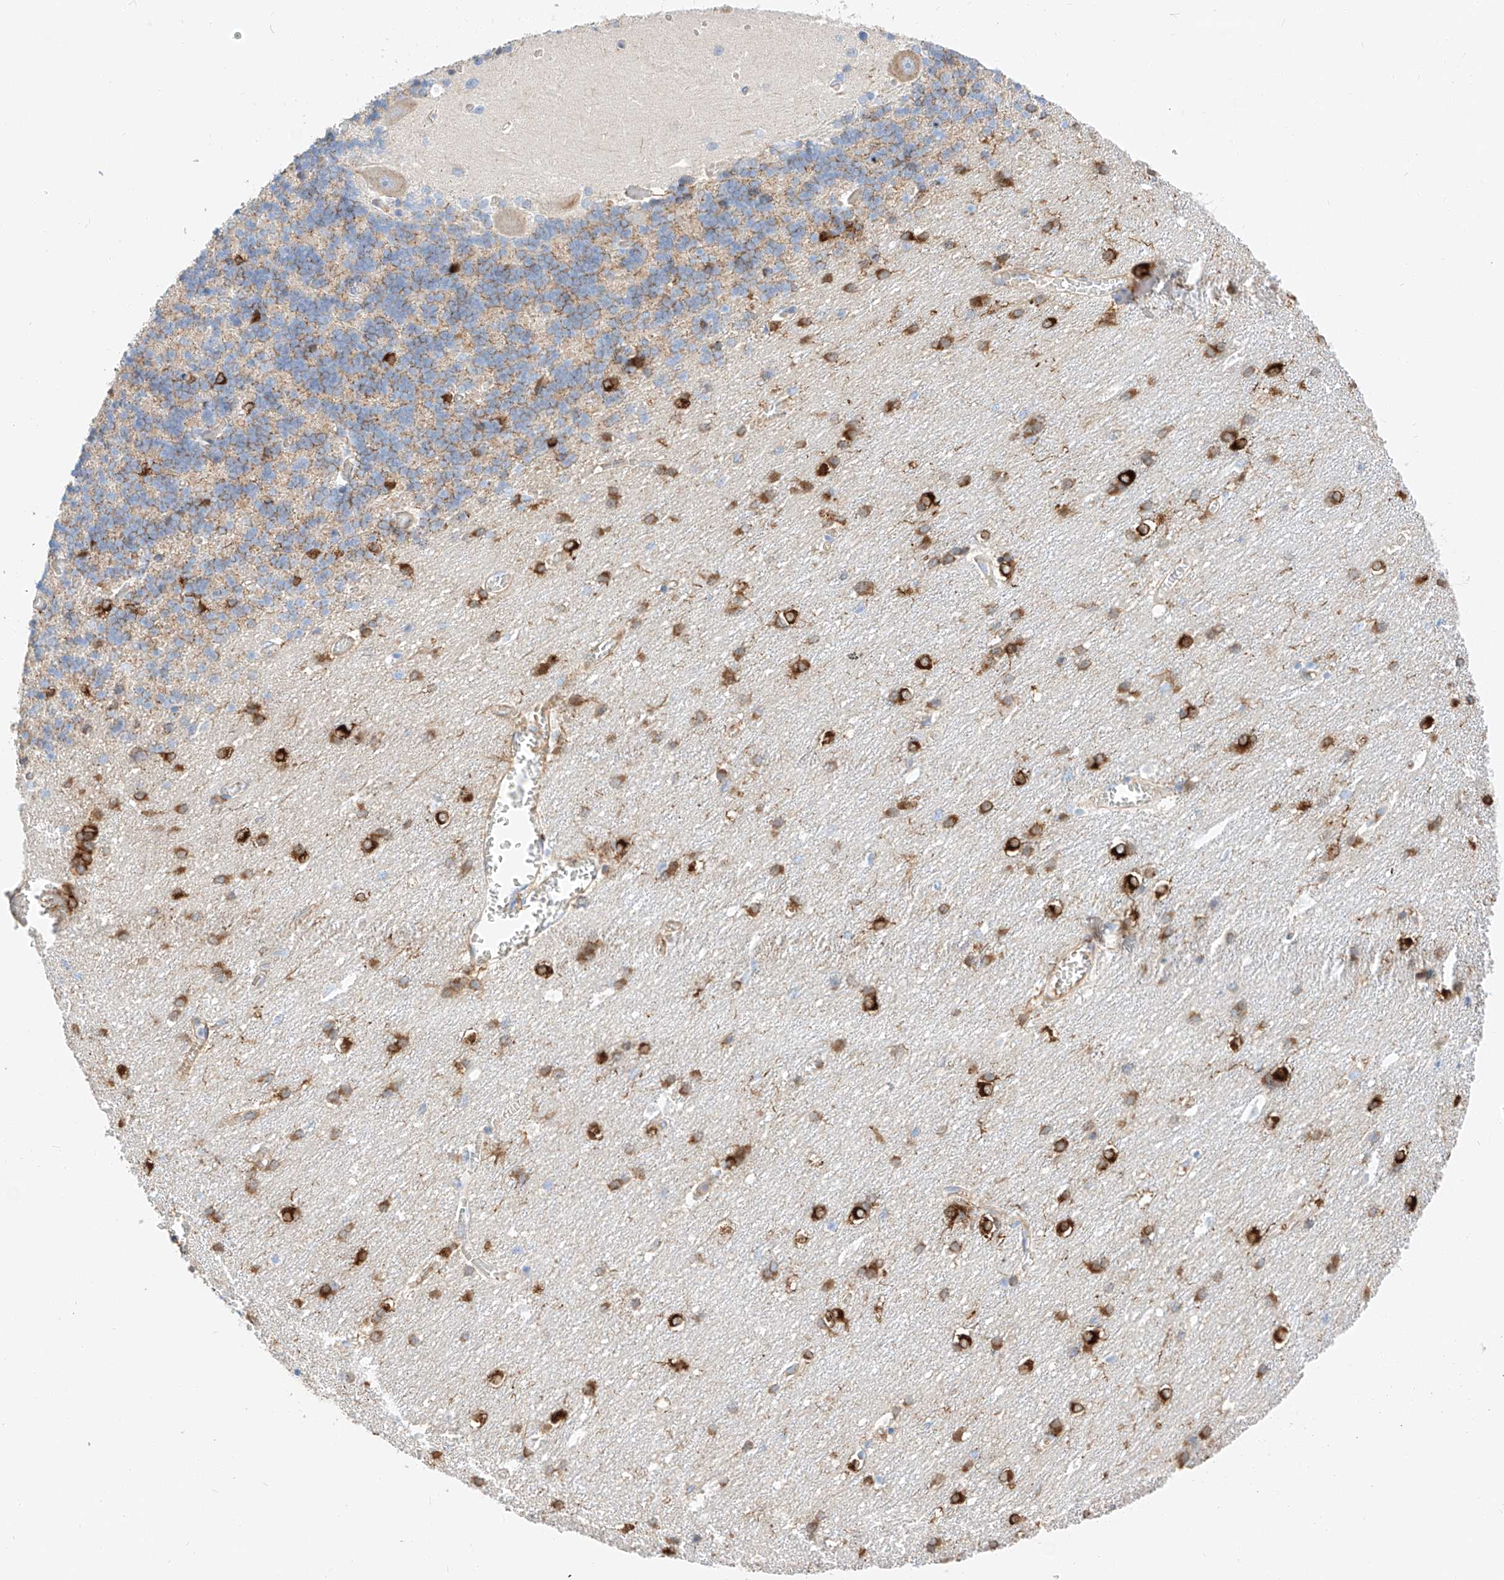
{"staining": {"intensity": "strong", "quantity": "<25%", "location": "cytoplasmic/membranous"}, "tissue": "cerebellum", "cell_type": "Cells in granular layer", "image_type": "normal", "snomed": [{"axis": "morphology", "description": "Normal tissue, NOS"}, {"axis": "topography", "description": "Cerebellum"}], "caption": "Immunohistochemical staining of benign cerebellum reveals strong cytoplasmic/membranous protein staining in approximately <25% of cells in granular layer.", "gene": "MAP7", "patient": {"sex": "male", "age": 37}}